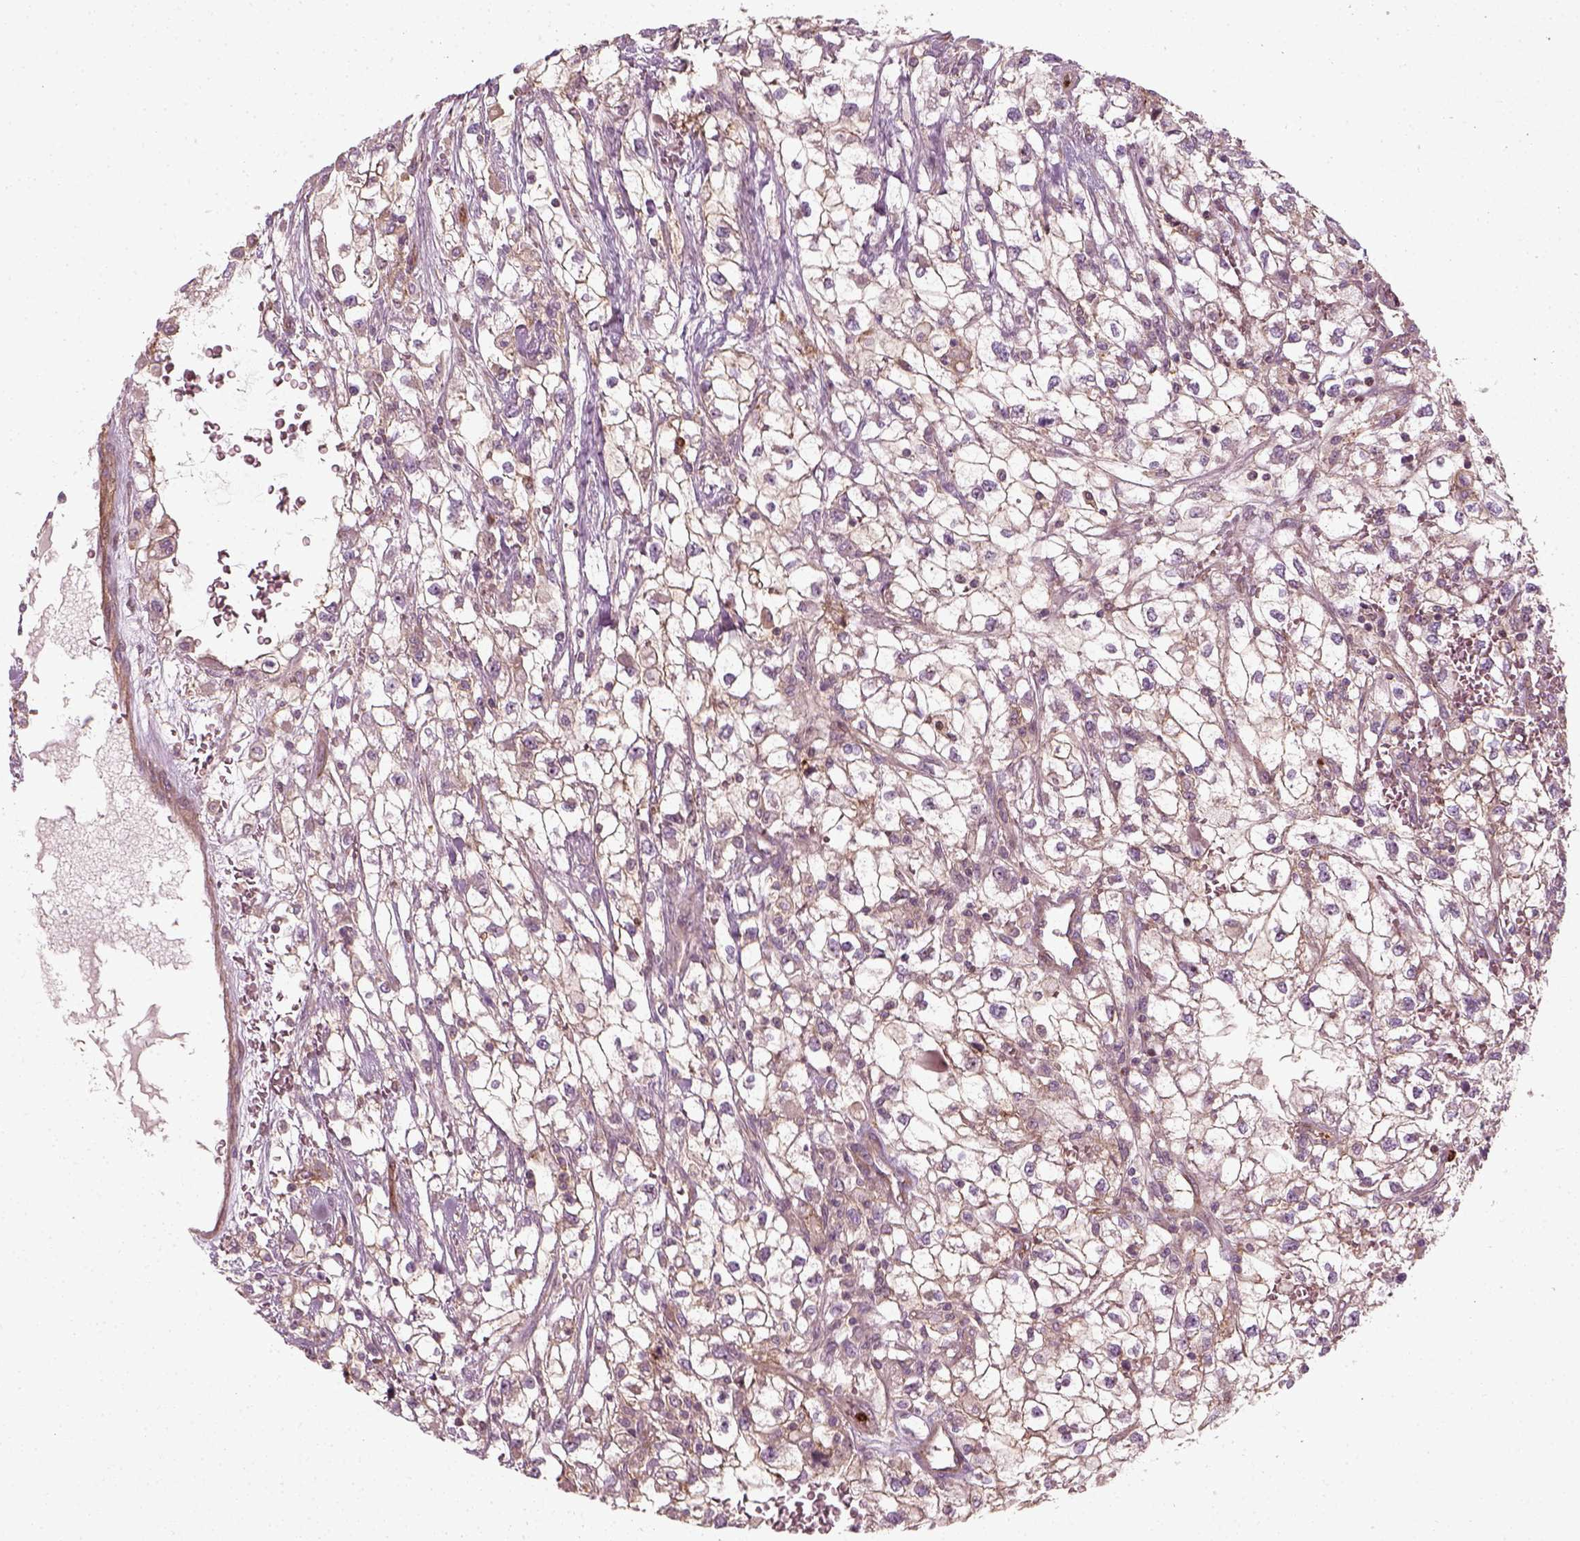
{"staining": {"intensity": "negative", "quantity": "none", "location": "none"}, "tissue": "renal cancer", "cell_type": "Tumor cells", "image_type": "cancer", "snomed": [{"axis": "morphology", "description": "Adenocarcinoma, NOS"}, {"axis": "topography", "description": "Kidney"}], "caption": "Histopathology image shows no significant protein staining in tumor cells of renal cancer (adenocarcinoma).", "gene": "NPTN", "patient": {"sex": "male", "age": 59}}